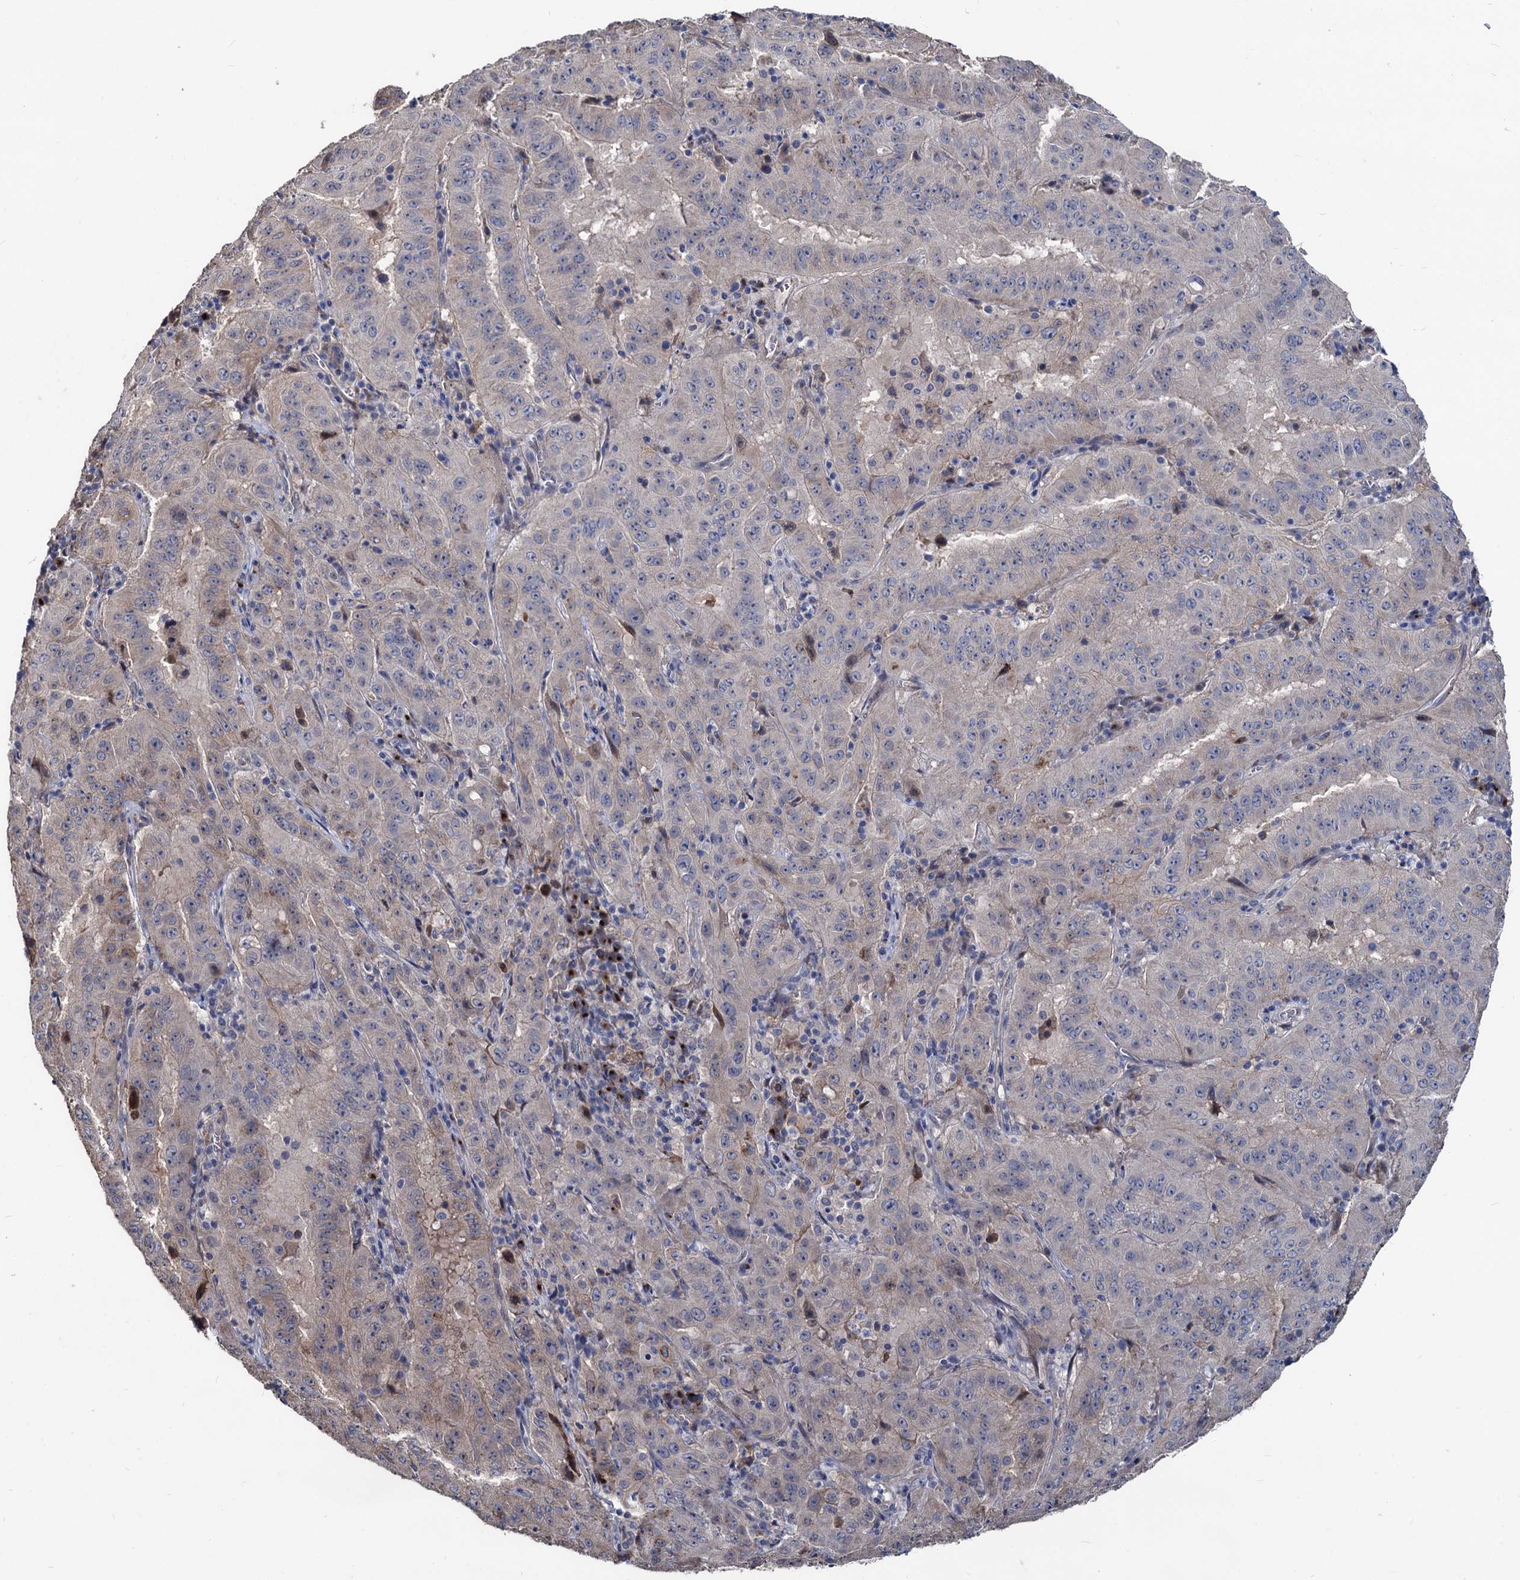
{"staining": {"intensity": "negative", "quantity": "none", "location": "none"}, "tissue": "pancreatic cancer", "cell_type": "Tumor cells", "image_type": "cancer", "snomed": [{"axis": "morphology", "description": "Adenocarcinoma, NOS"}, {"axis": "topography", "description": "Pancreas"}], "caption": "Tumor cells are negative for brown protein staining in pancreatic cancer (adenocarcinoma).", "gene": "SMAGP", "patient": {"sex": "male", "age": 63}}